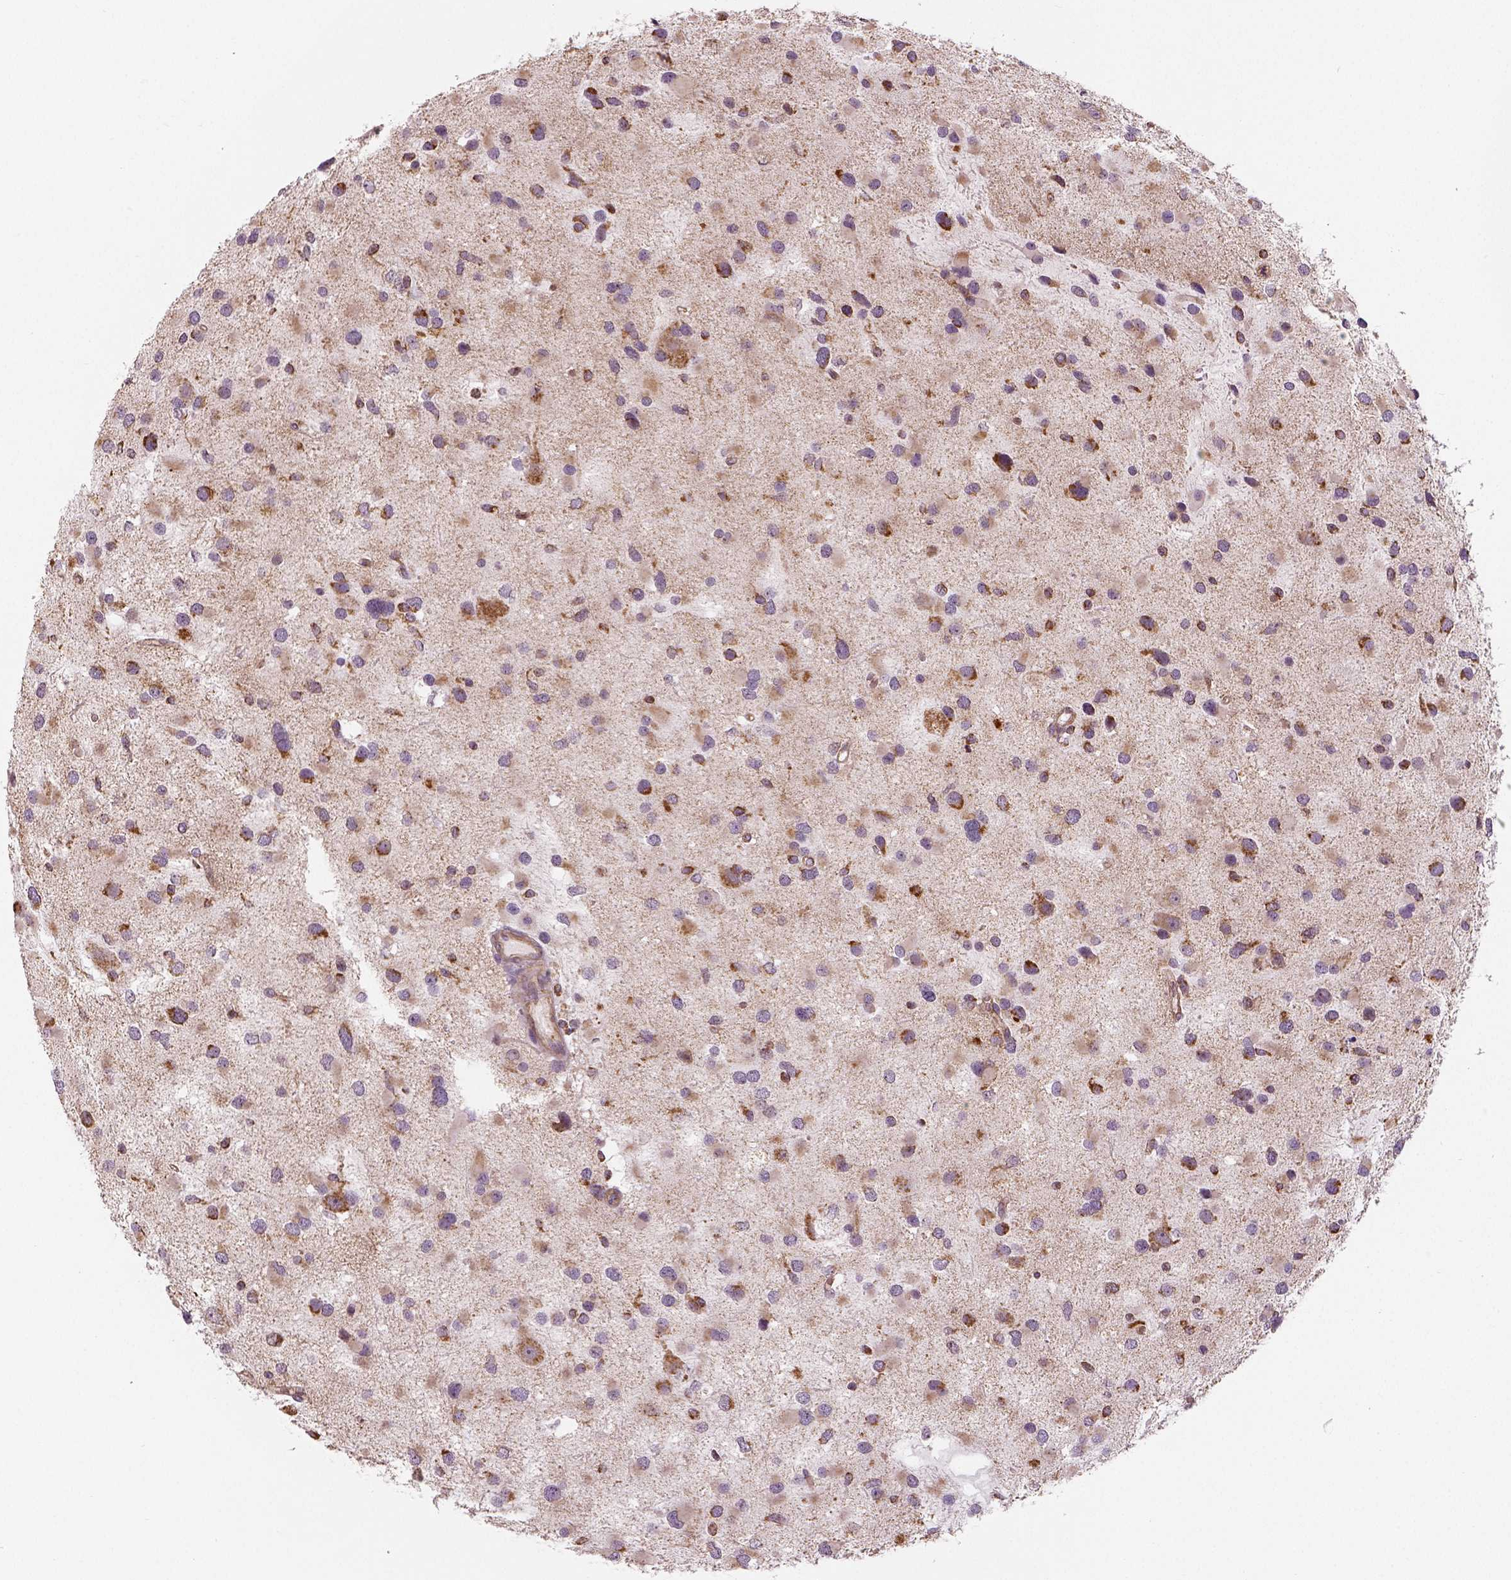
{"staining": {"intensity": "moderate", "quantity": ">75%", "location": "cytoplasmic/membranous"}, "tissue": "glioma", "cell_type": "Tumor cells", "image_type": "cancer", "snomed": [{"axis": "morphology", "description": "Glioma, malignant, Low grade"}, {"axis": "topography", "description": "Brain"}], "caption": "A medium amount of moderate cytoplasmic/membranous positivity is identified in approximately >75% of tumor cells in glioma tissue. (DAB (3,3'-diaminobenzidine) = brown stain, brightfield microscopy at high magnification).", "gene": "PGAM5", "patient": {"sex": "female", "age": 32}}